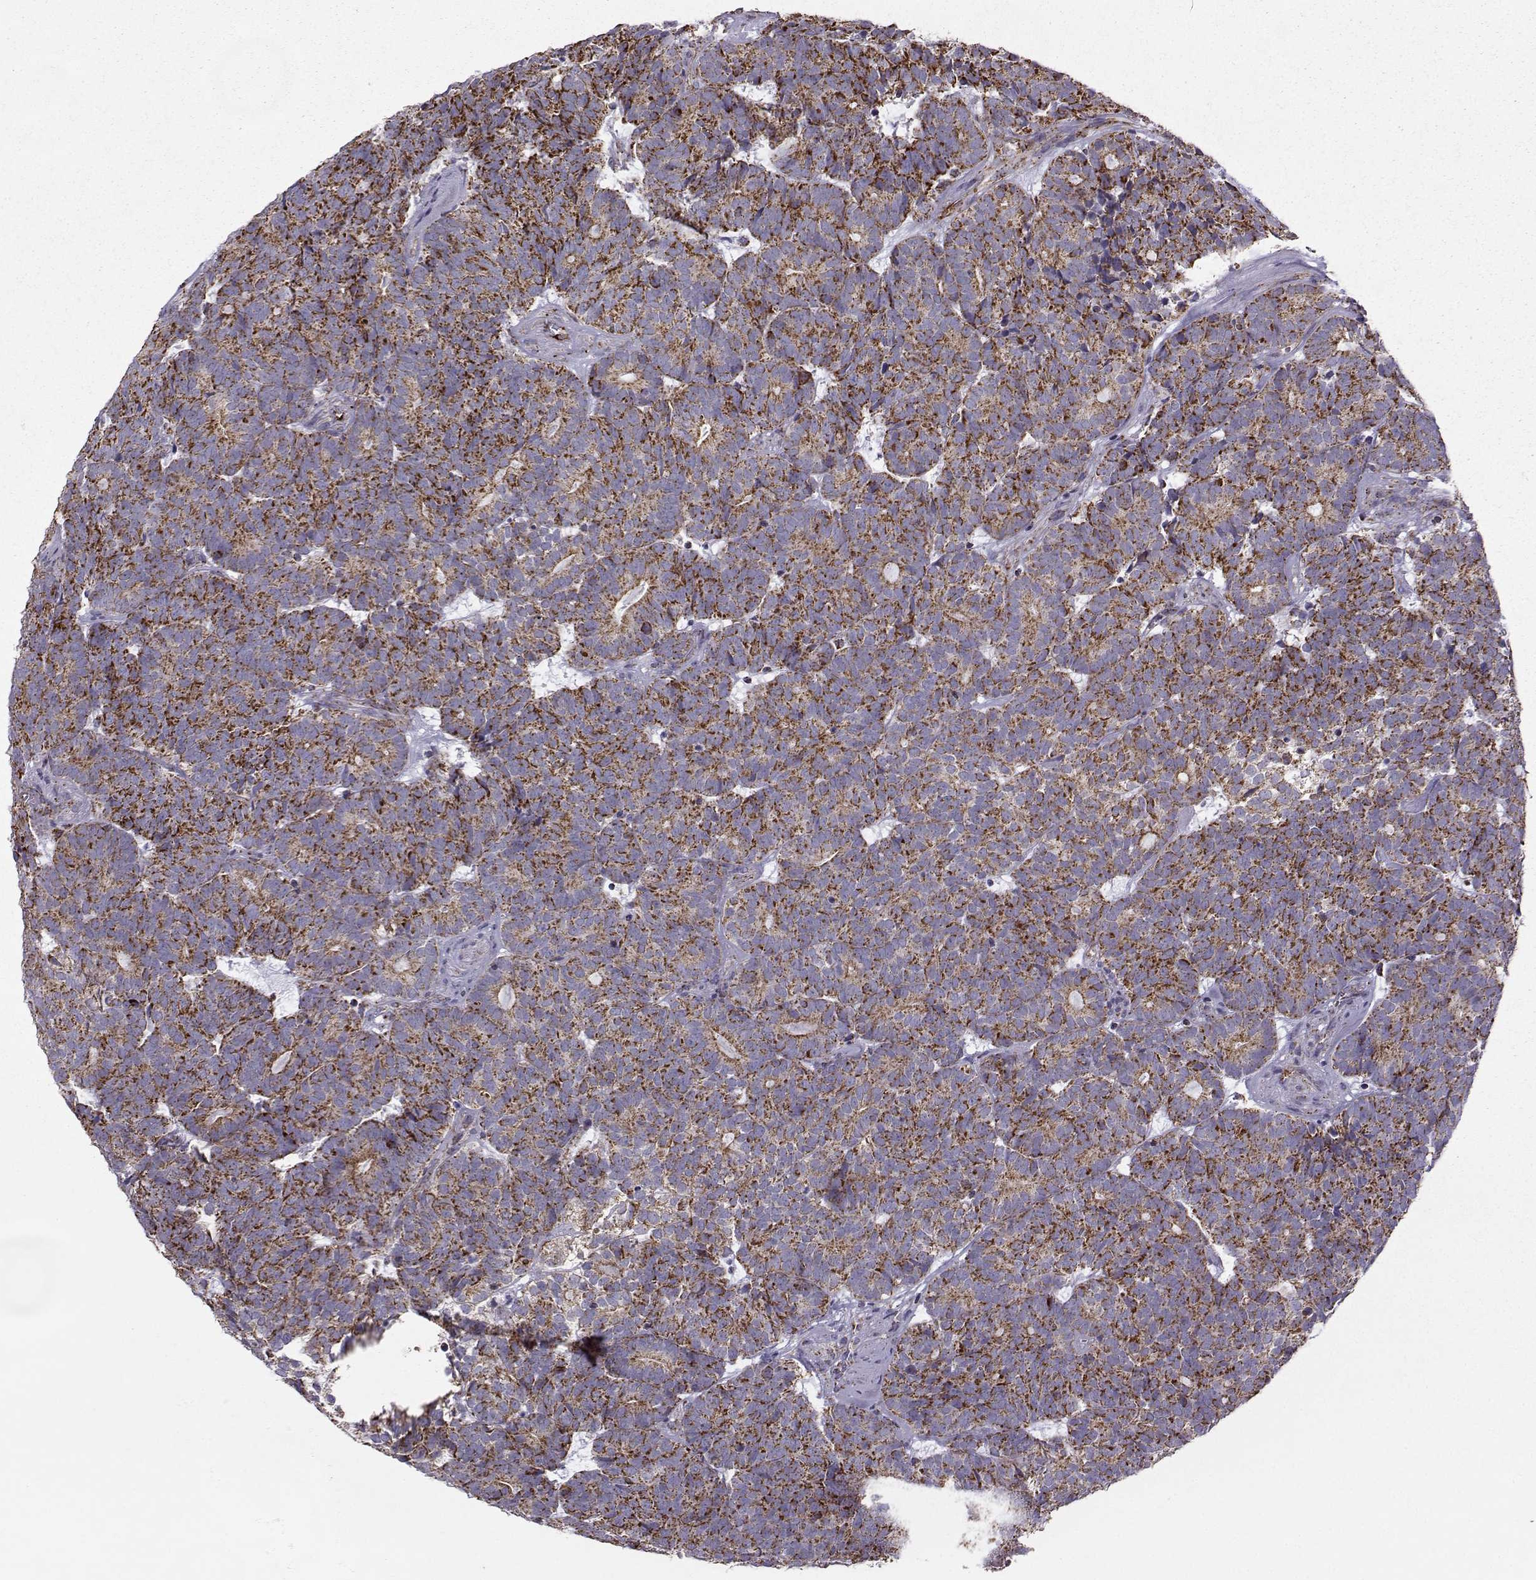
{"staining": {"intensity": "strong", "quantity": ">75%", "location": "cytoplasmic/membranous"}, "tissue": "head and neck cancer", "cell_type": "Tumor cells", "image_type": "cancer", "snomed": [{"axis": "morphology", "description": "Adenocarcinoma, NOS"}, {"axis": "topography", "description": "Head-Neck"}], "caption": "Head and neck cancer stained with a brown dye displays strong cytoplasmic/membranous positive positivity in about >75% of tumor cells.", "gene": "NECAB3", "patient": {"sex": "female", "age": 81}}